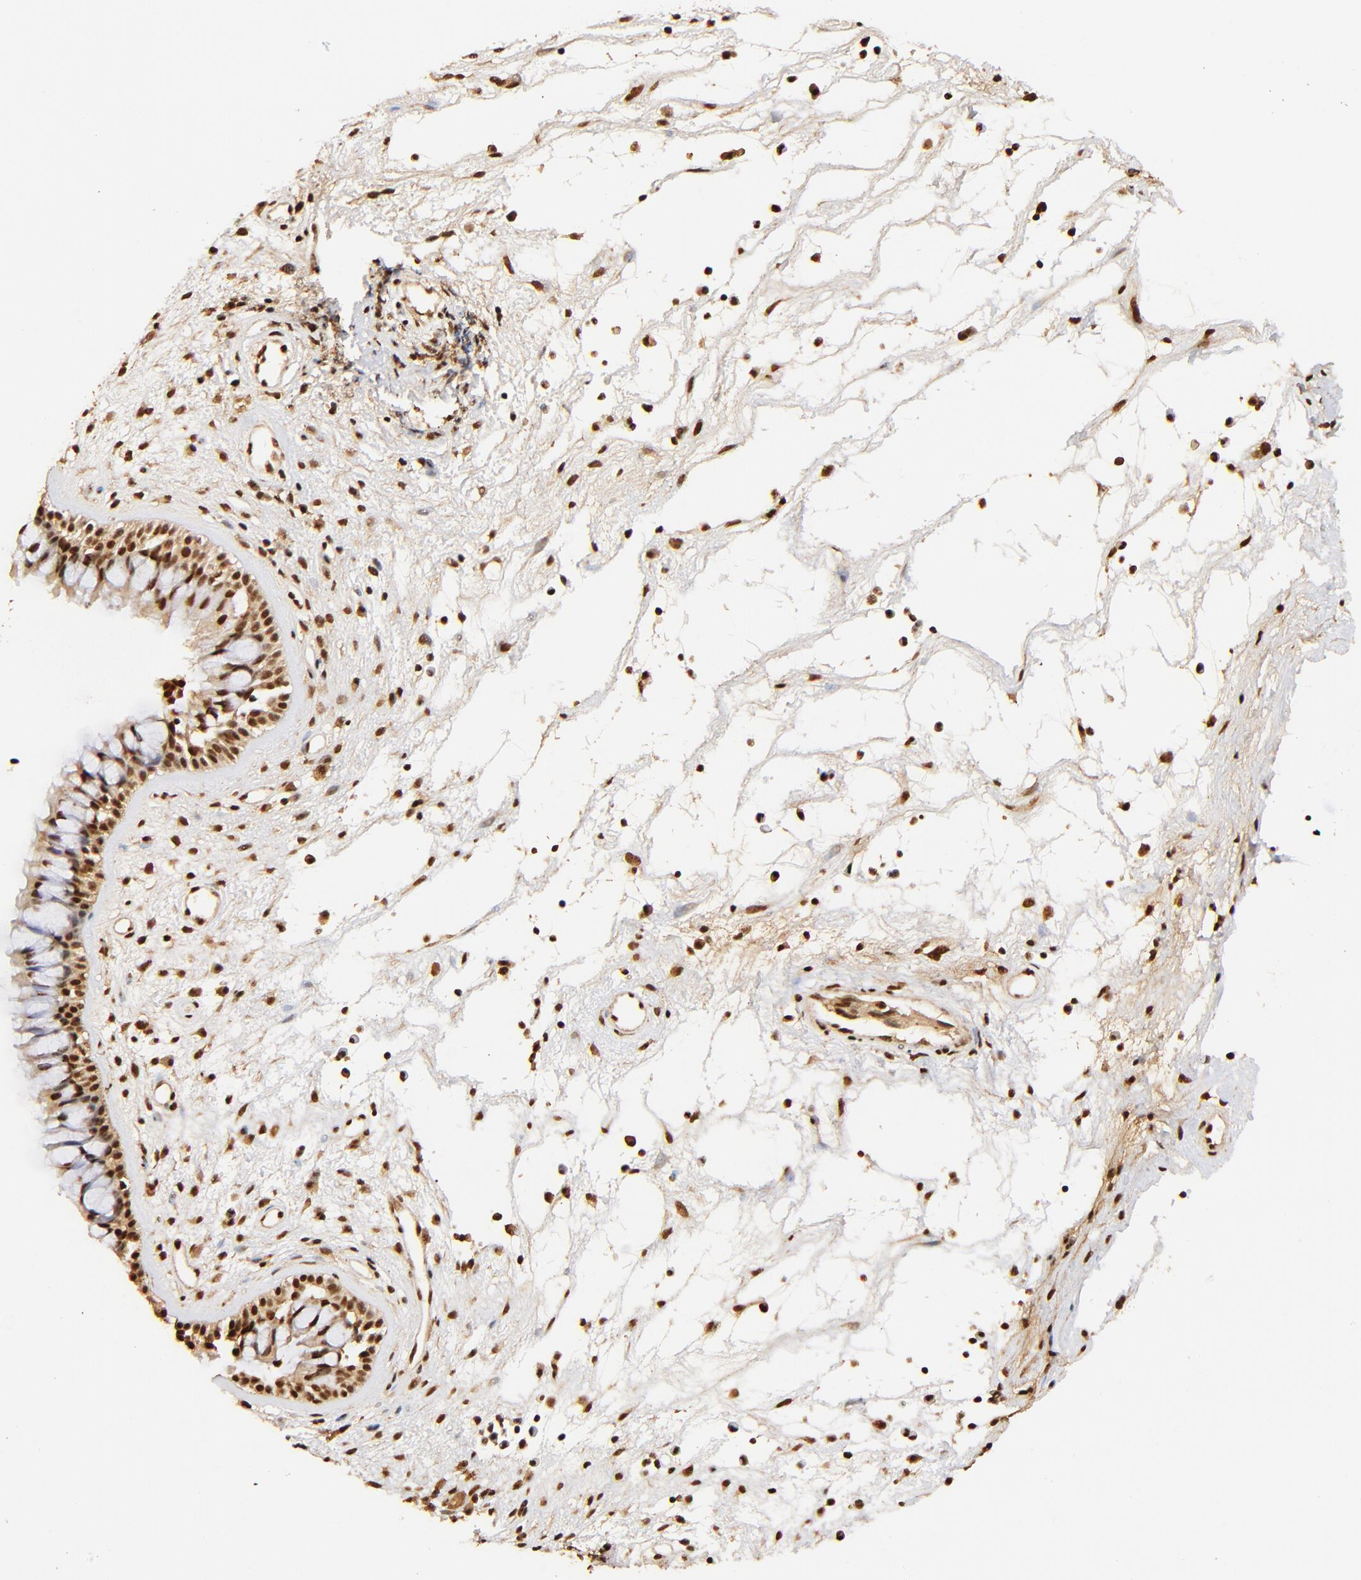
{"staining": {"intensity": "strong", "quantity": ">75%", "location": "cytoplasmic/membranous,nuclear"}, "tissue": "nasopharynx", "cell_type": "Respiratory epithelial cells", "image_type": "normal", "snomed": [{"axis": "morphology", "description": "Normal tissue, NOS"}, {"axis": "morphology", "description": "Inflammation, NOS"}, {"axis": "topography", "description": "Nasopharynx"}], "caption": "Protein expression by IHC reveals strong cytoplasmic/membranous,nuclear expression in about >75% of respiratory epithelial cells in normal nasopharynx. The staining was performed using DAB, with brown indicating positive protein expression. Nuclei are stained blue with hematoxylin.", "gene": "MED12", "patient": {"sex": "male", "age": 48}}